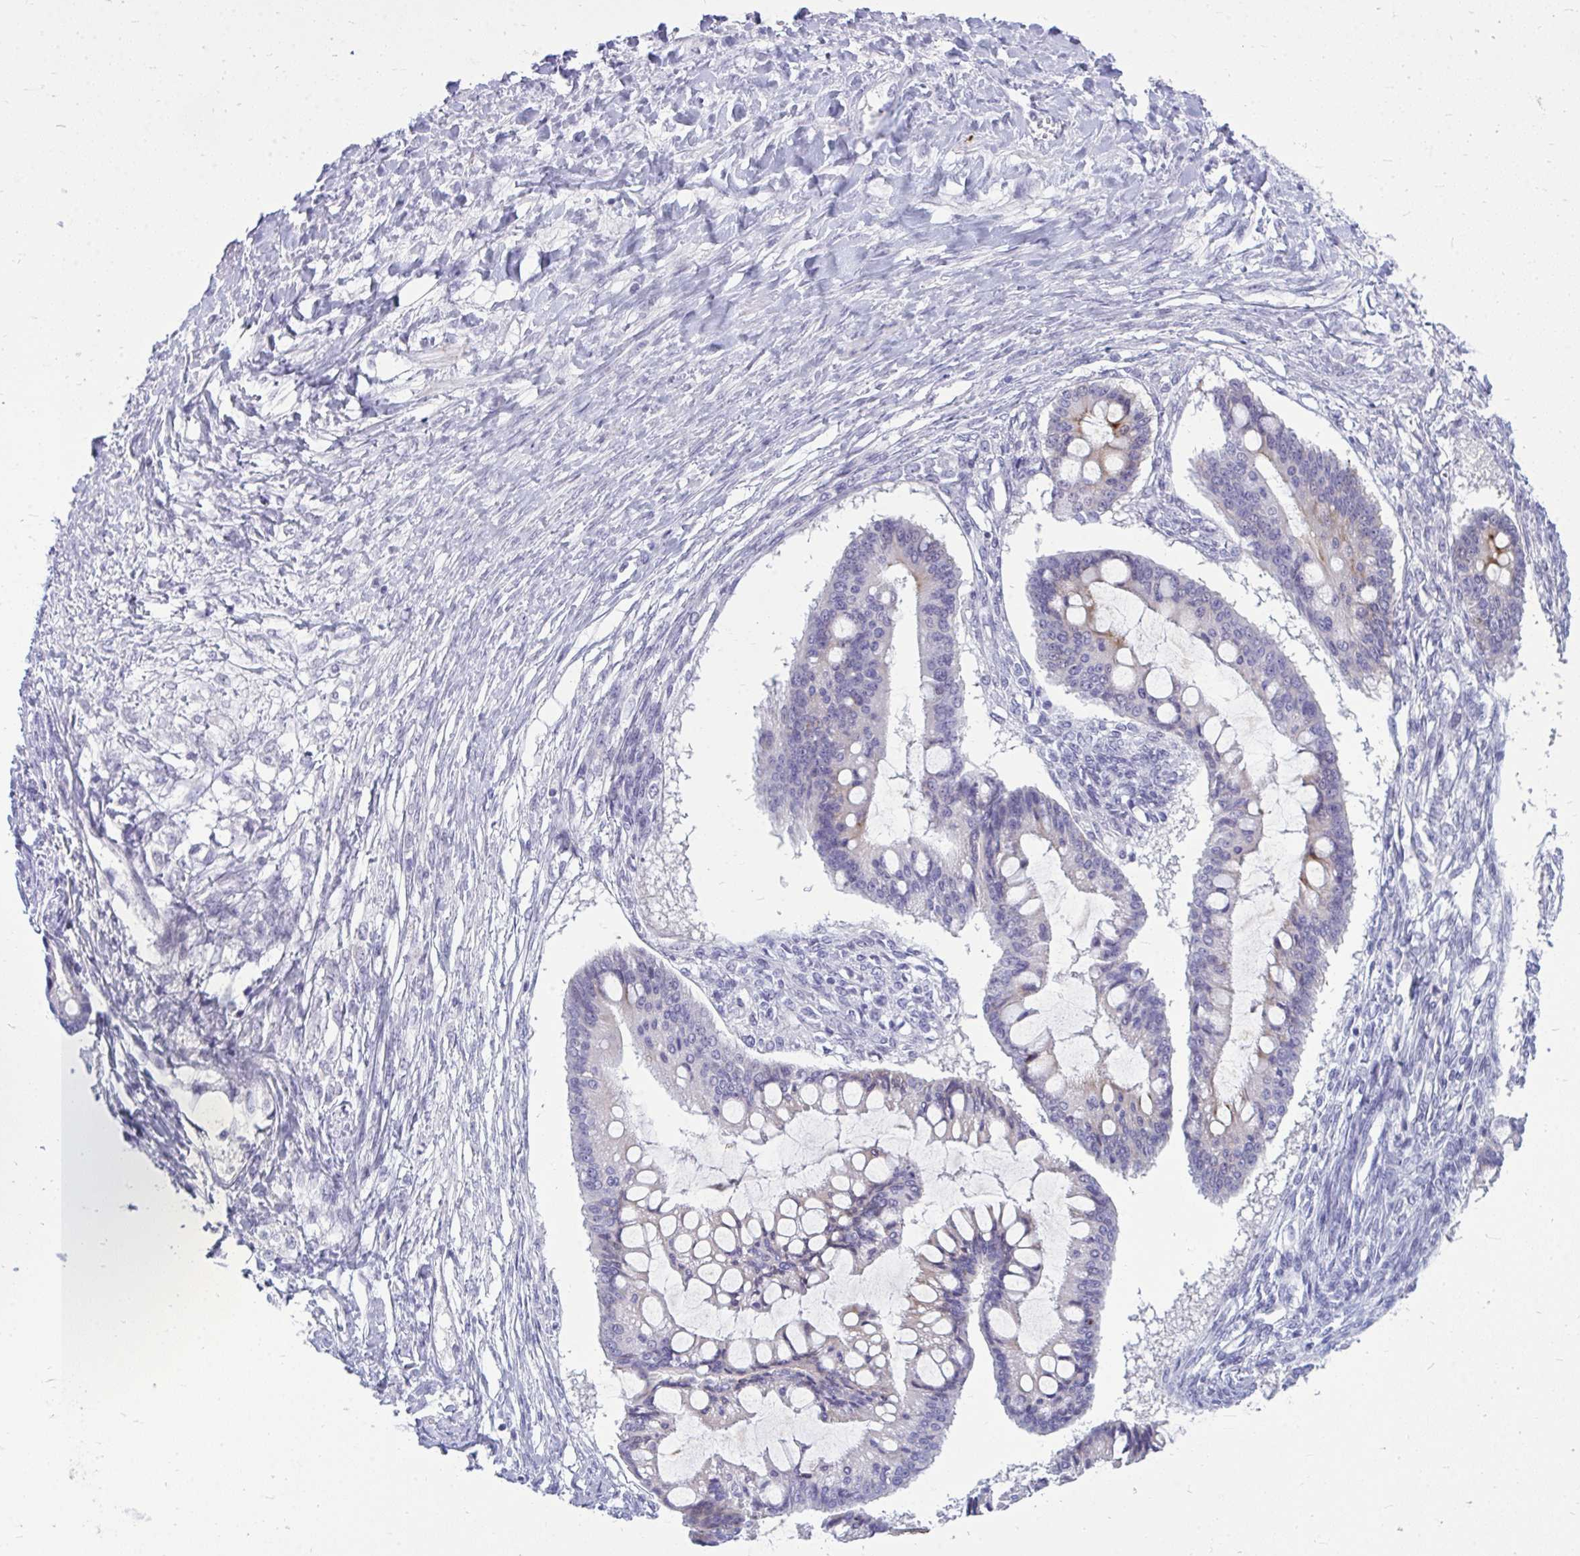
{"staining": {"intensity": "weak", "quantity": "<25%", "location": "cytoplasmic/membranous"}, "tissue": "ovarian cancer", "cell_type": "Tumor cells", "image_type": "cancer", "snomed": [{"axis": "morphology", "description": "Cystadenocarcinoma, mucinous, NOS"}, {"axis": "topography", "description": "Ovary"}], "caption": "A photomicrograph of ovarian cancer (mucinous cystadenocarcinoma) stained for a protein displays no brown staining in tumor cells. (DAB (3,3'-diaminobenzidine) IHC with hematoxylin counter stain).", "gene": "ZSCAN25", "patient": {"sex": "female", "age": 73}}